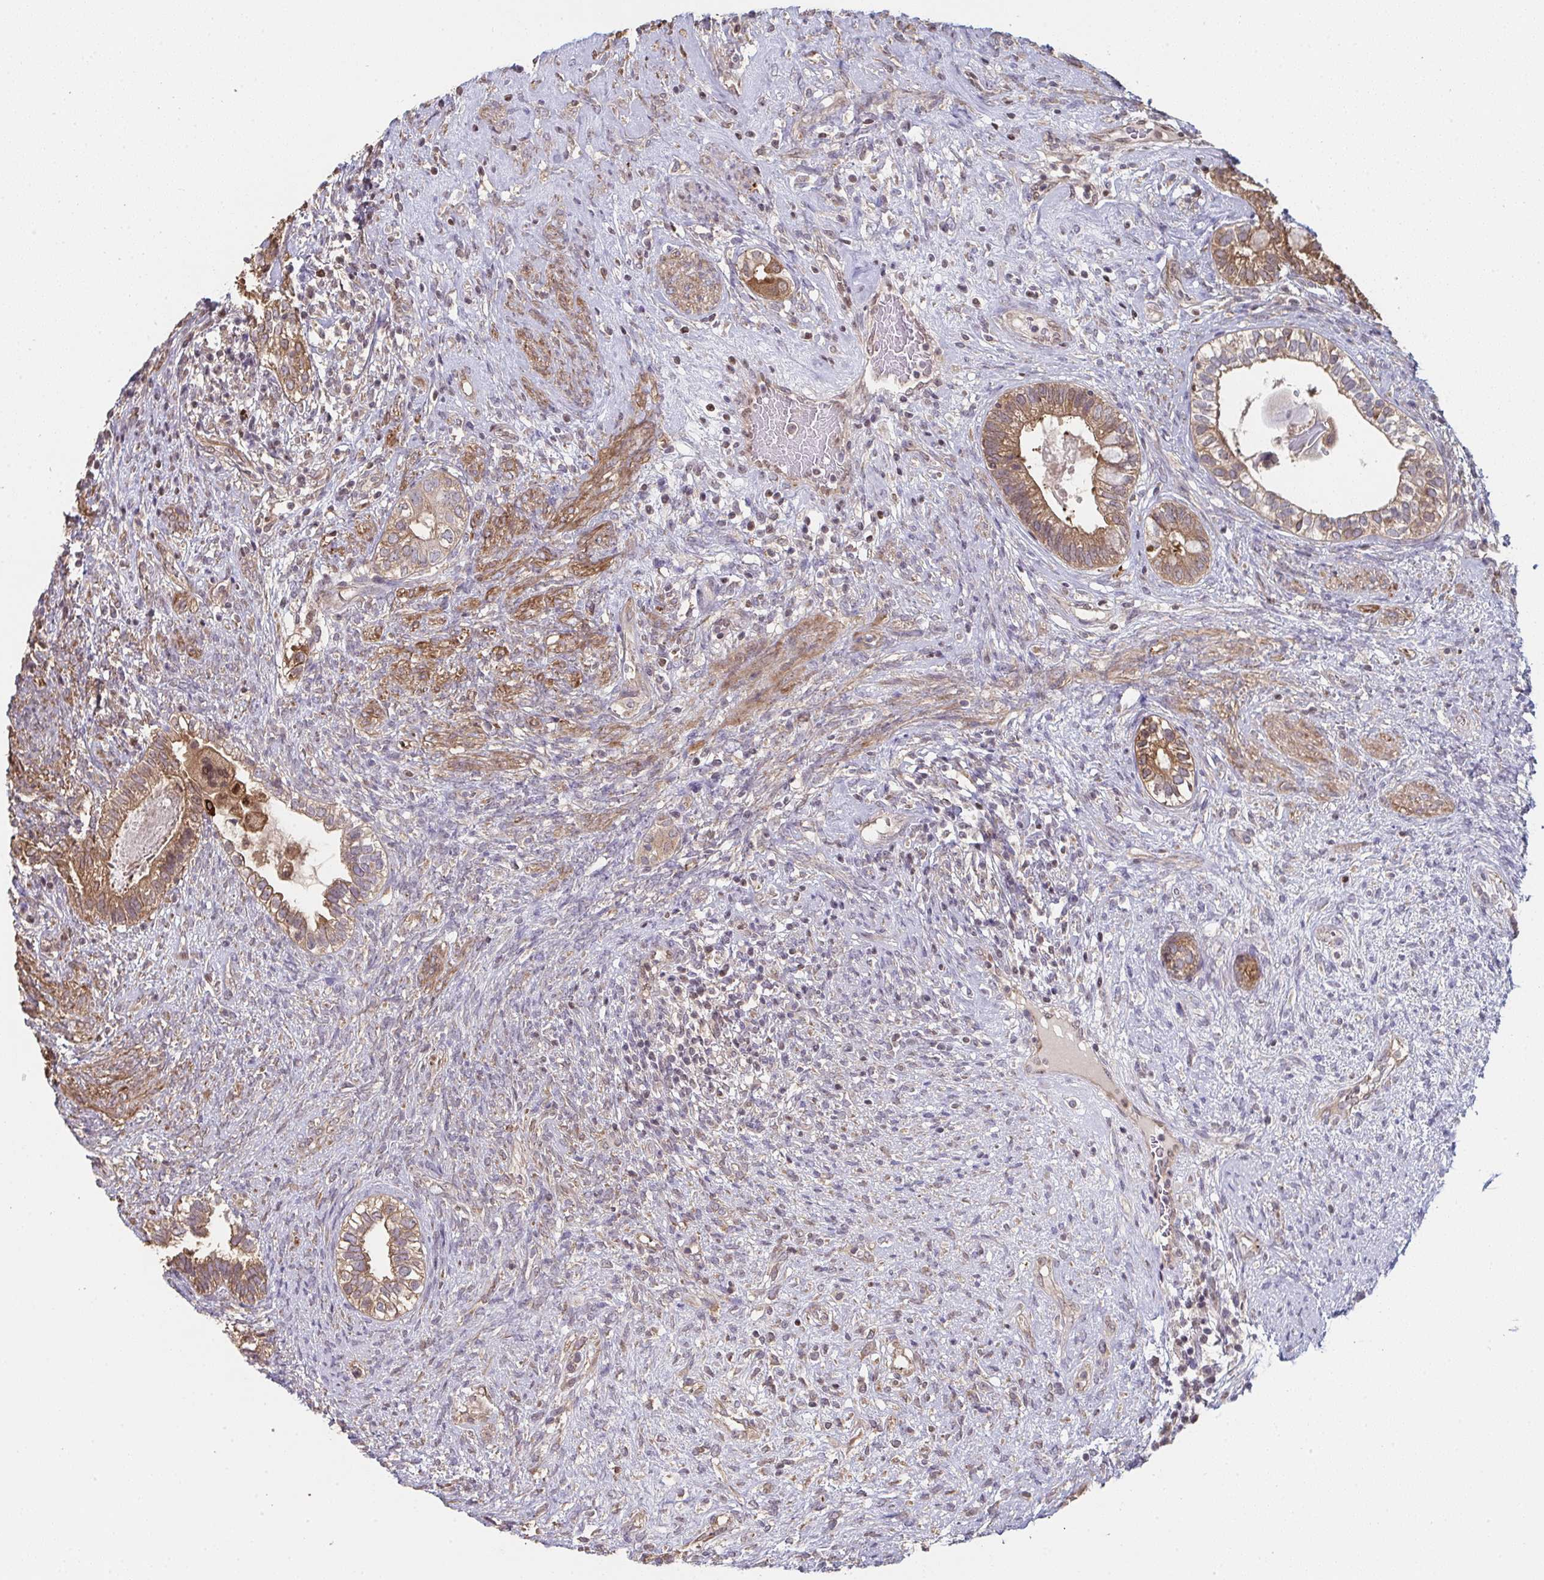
{"staining": {"intensity": "moderate", "quantity": ">75%", "location": "cytoplasmic/membranous"}, "tissue": "testis cancer", "cell_type": "Tumor cells", "image_type": "cancer", "snomed": [{"axis": "morphology", "description": "Seminoma, NOS"}, {"axis": "morphology", "description": "Carcinoma, Embryonal, NOS"}, {"axis": "topography", "description": "Testis"}], "caption": "This histopathology image reveals IHC staining of human testis cancer (embryonal carcinoma), with medium moderate cytoplasmic/membranous staining in about >75% of tumor cells.", "gene": "ACD", "patient": {"sex": "male", "age": 41}}